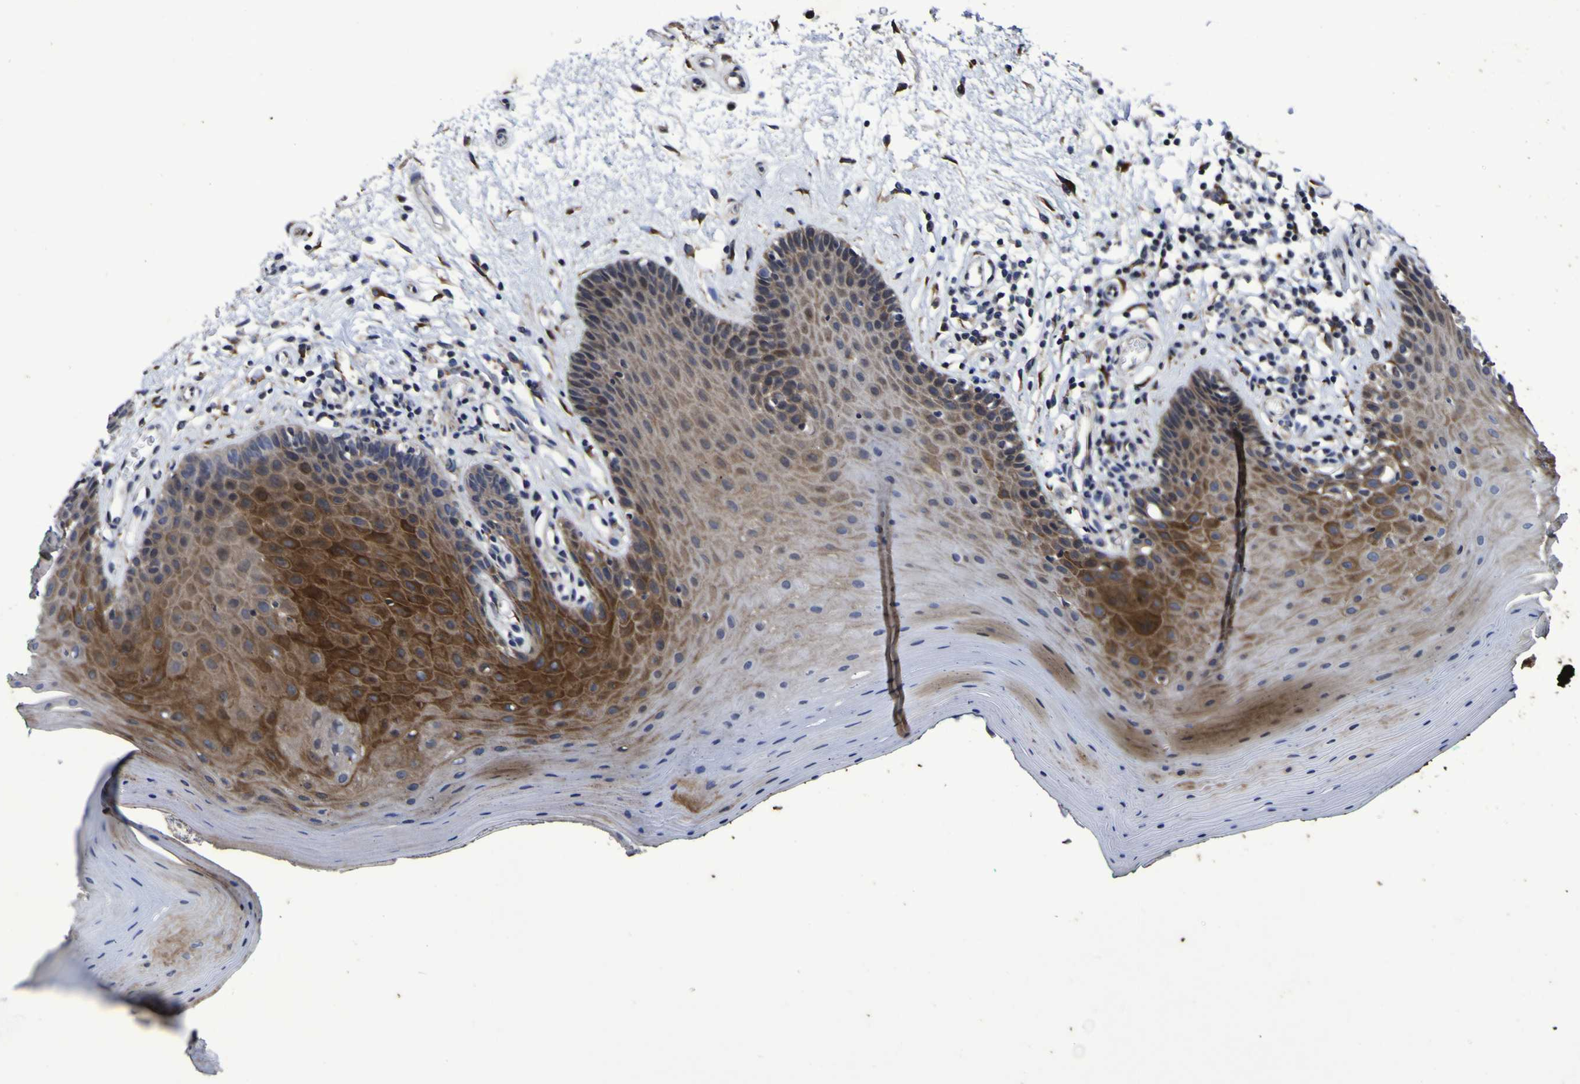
{"staining": {"intensity": "moderate", "quantity": "25%-75%", "location": "cytoplasmic/membranous"}, "tissue": "oral mucosa", "cell_type": "Squamous epithelial cells", "image_type": "normal", "snomed": [{"axis": "morphology", "description": "Normal tissue, NOS"}, {"axis": "topography", "description": "Skeletal muscle"}, {"axis": "topography", "description": "Oral tissue"}], "caption": "Protein expression by immunohistochemistry shows moderate cytoplasmic/membranous expression in about 25%-75% of squamous epithelial cells in benign oral mucosa. Using DAB (brown) and hematoxylin (blue) stains, captured at high magnification using brightfield microscopy.", "gene": "P3H1", "patient": {"sex": "male", "age": 58}}